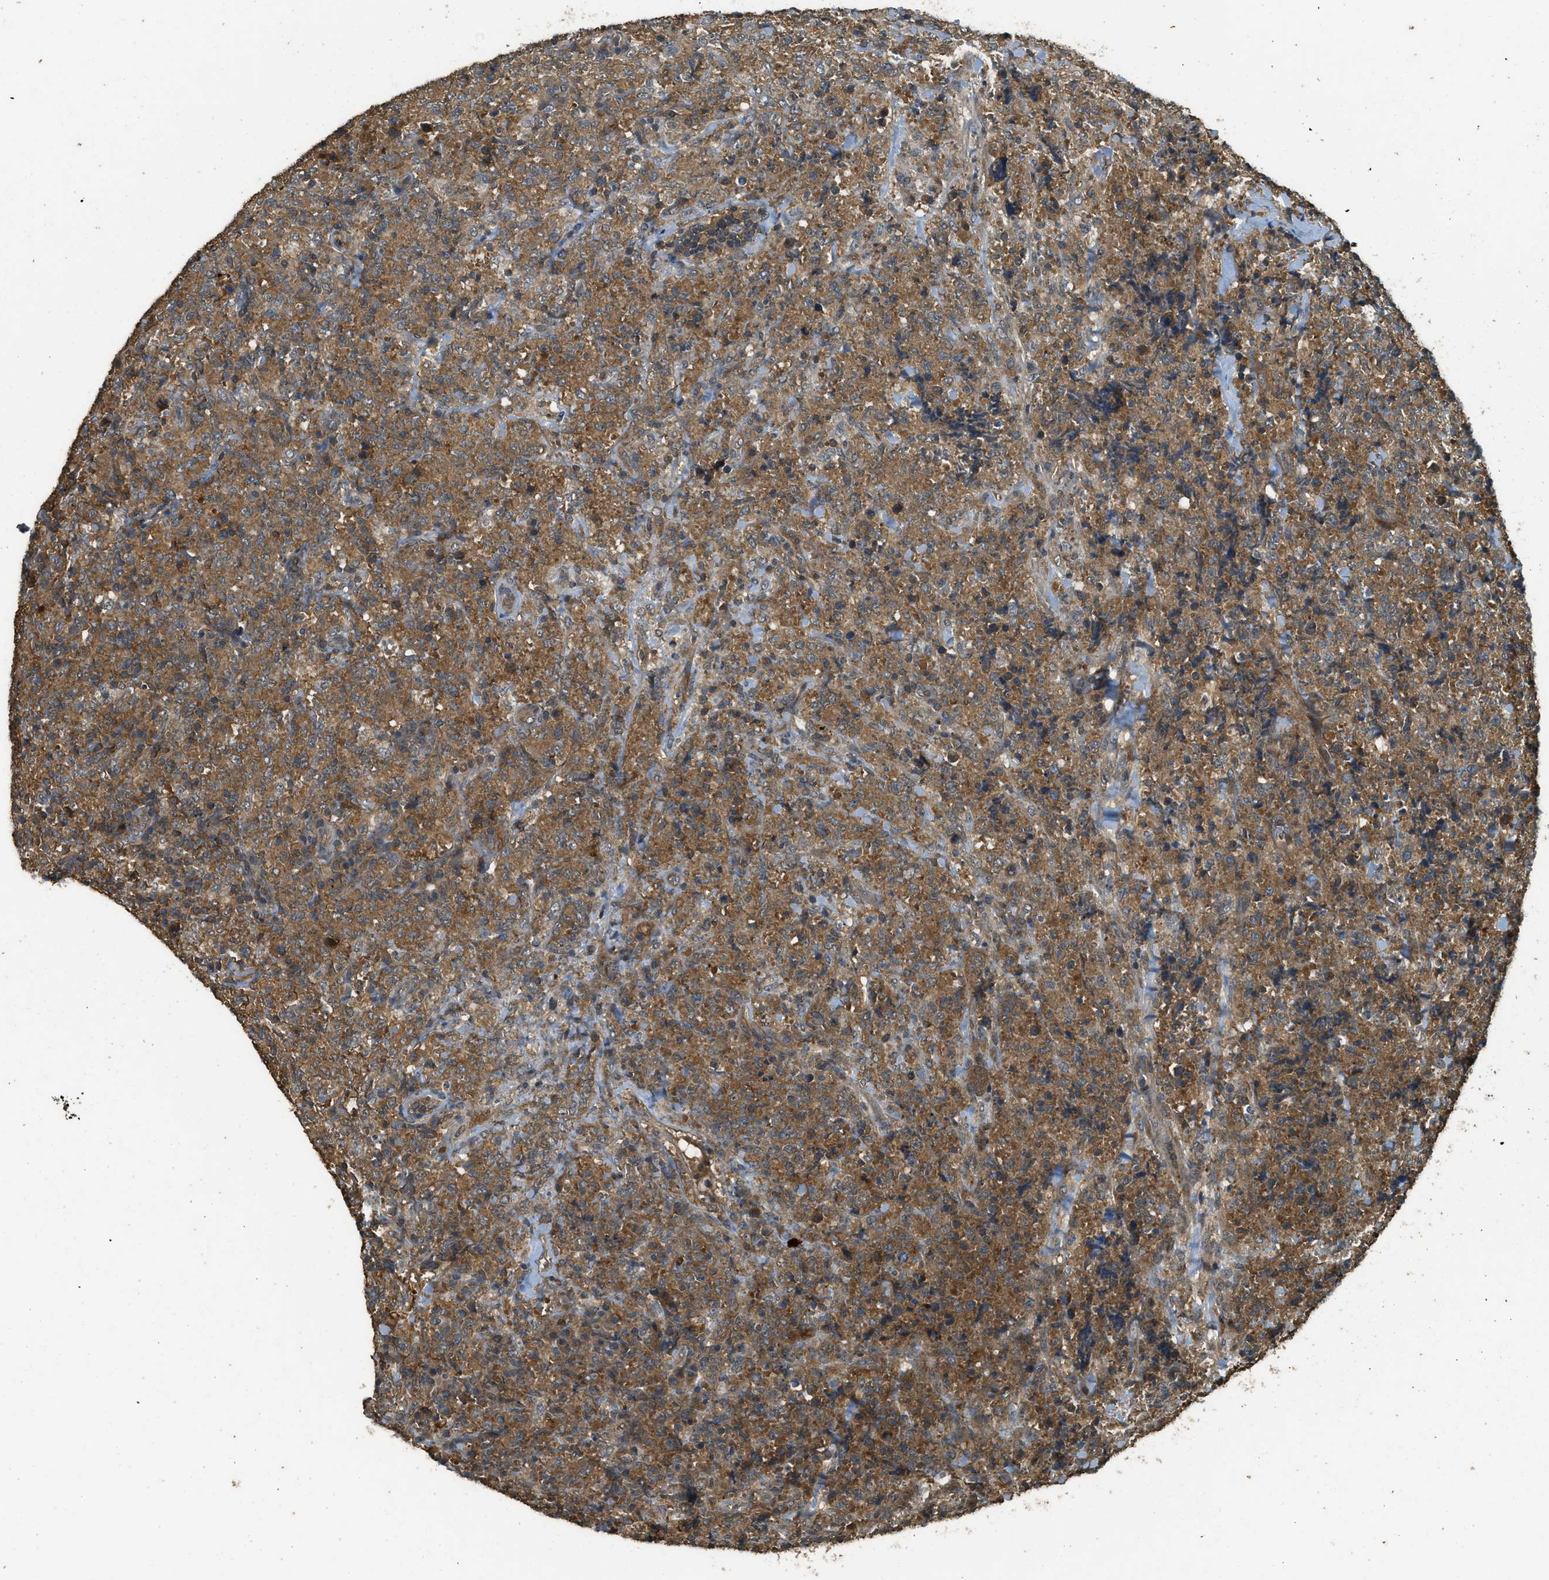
{"staining": {"intensity": "moderate", "quantity": ">75%", "location": "cytoplasmic/membranous"}, "tissue": "lymphoma", "cell_type": "Tumor cells", "image_type": "cancer", "snomed": [{"axis": "morphology", "description": "Malignant lymphoma, non-Hodgkin's type, High grade"}, {"axis": "topography", "description": "Tonsil"}], "caption": "Malignant lymphoma, non-Hodgkin's type (high-grade) stained for a protein (brown) exhibits moderate cytoplasmic/membranous positive expression in approximately >75% of tumor cells.", "gene": "PPP6R3", "patient": {"sex": "female", "age": 36}}